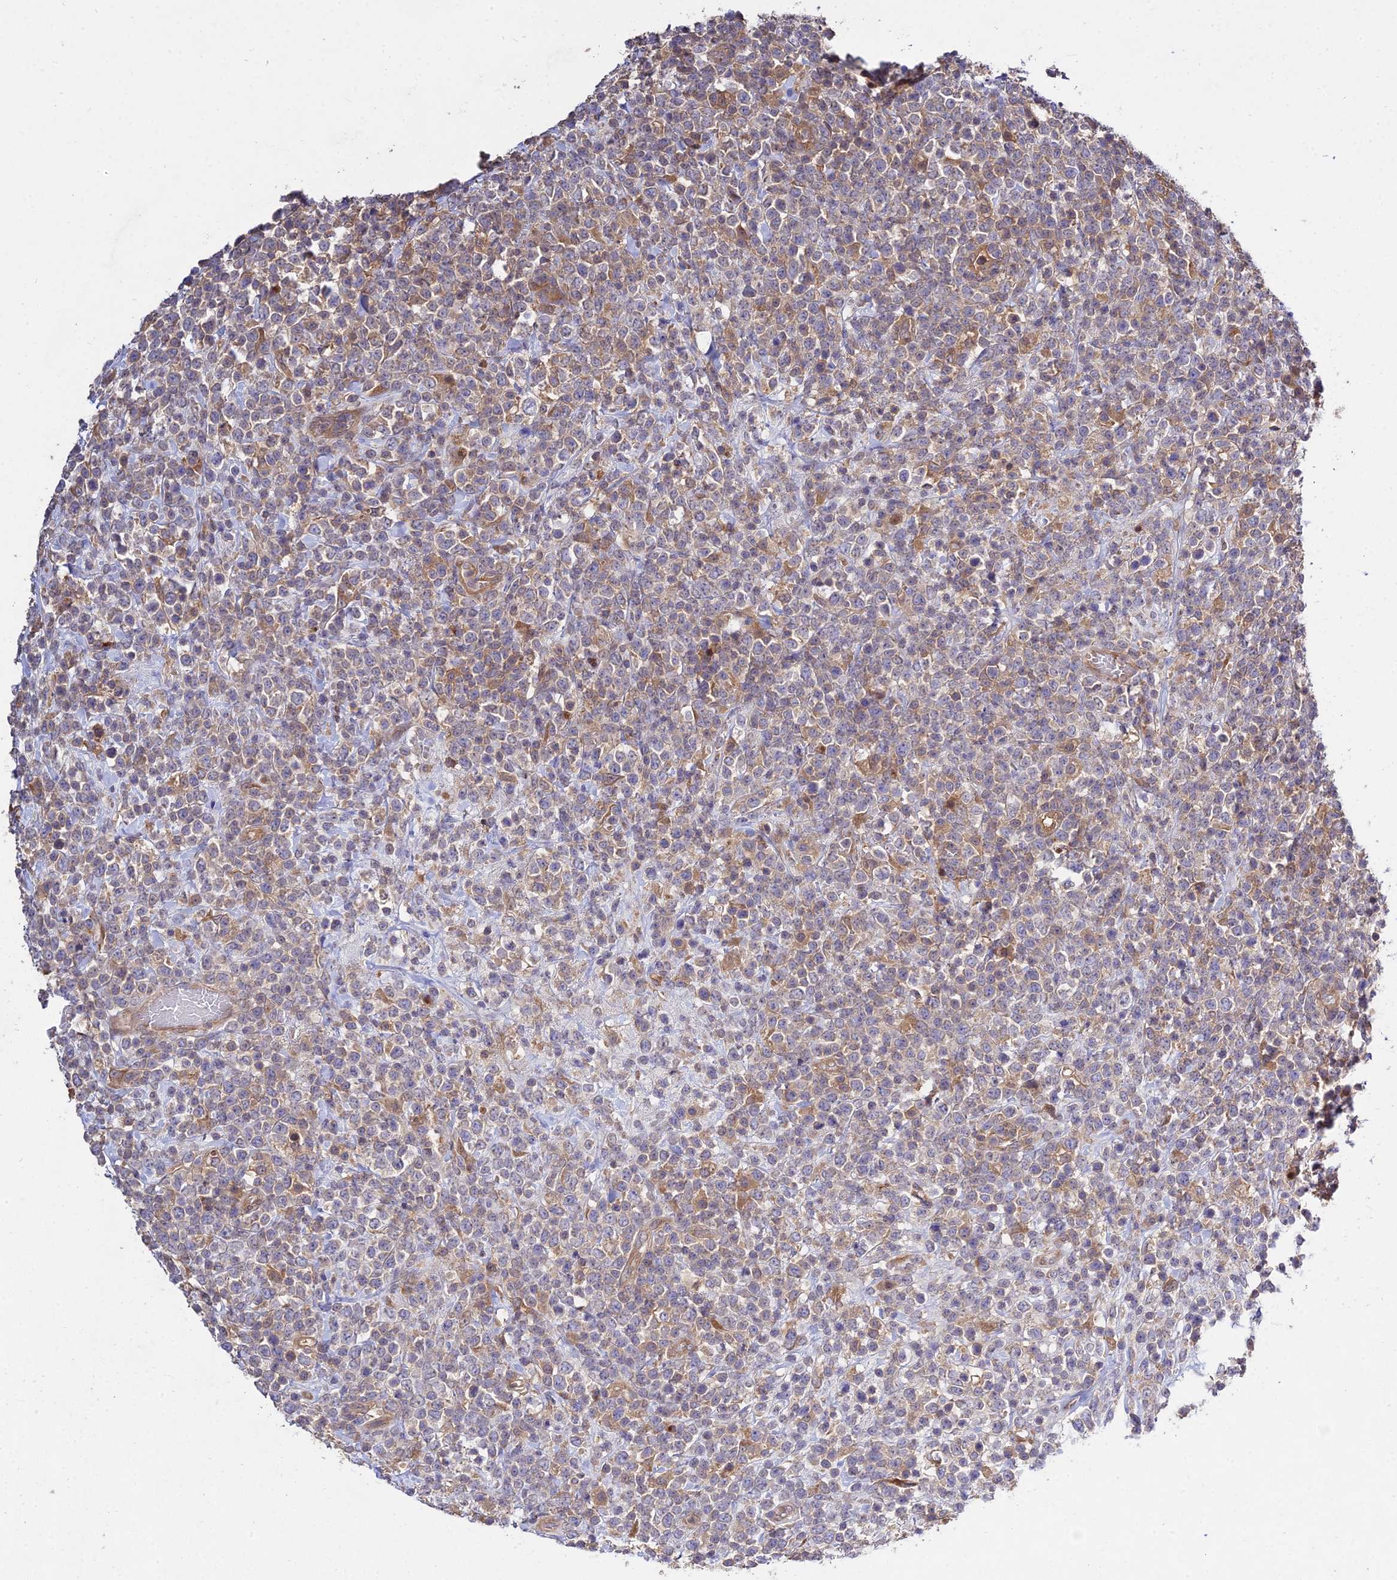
{"staining": {"intensity": "moderate", "quantity": "25%-75%", "location": "cytoplasmic/membranous"}, "tissue": "lymphoma", "cell_type": "Tumor cells", "image_type": "cancer", "snomed": [{"axis": "morphology", "description": "Malignant lymphoma, non-Hodgkin's type, High grade"}, {"axis": "topography", "description": "Colon"}], "caption": "Tumor cells show medium levels of moderate cytoplasmic/membranous positivity in about 25%-75% of cells in malignant lymphoma, non-Hodgkin's type (high-grade). The staining was performed using DAB (3,3'-diaminobenzidine) to visualize the protein expression in brown, while the nuclei were stained in blue with hematoxylin (Magnification: 20x).", "gene": "GRTP1", "patient": {"sex": "female", "age": 53}}